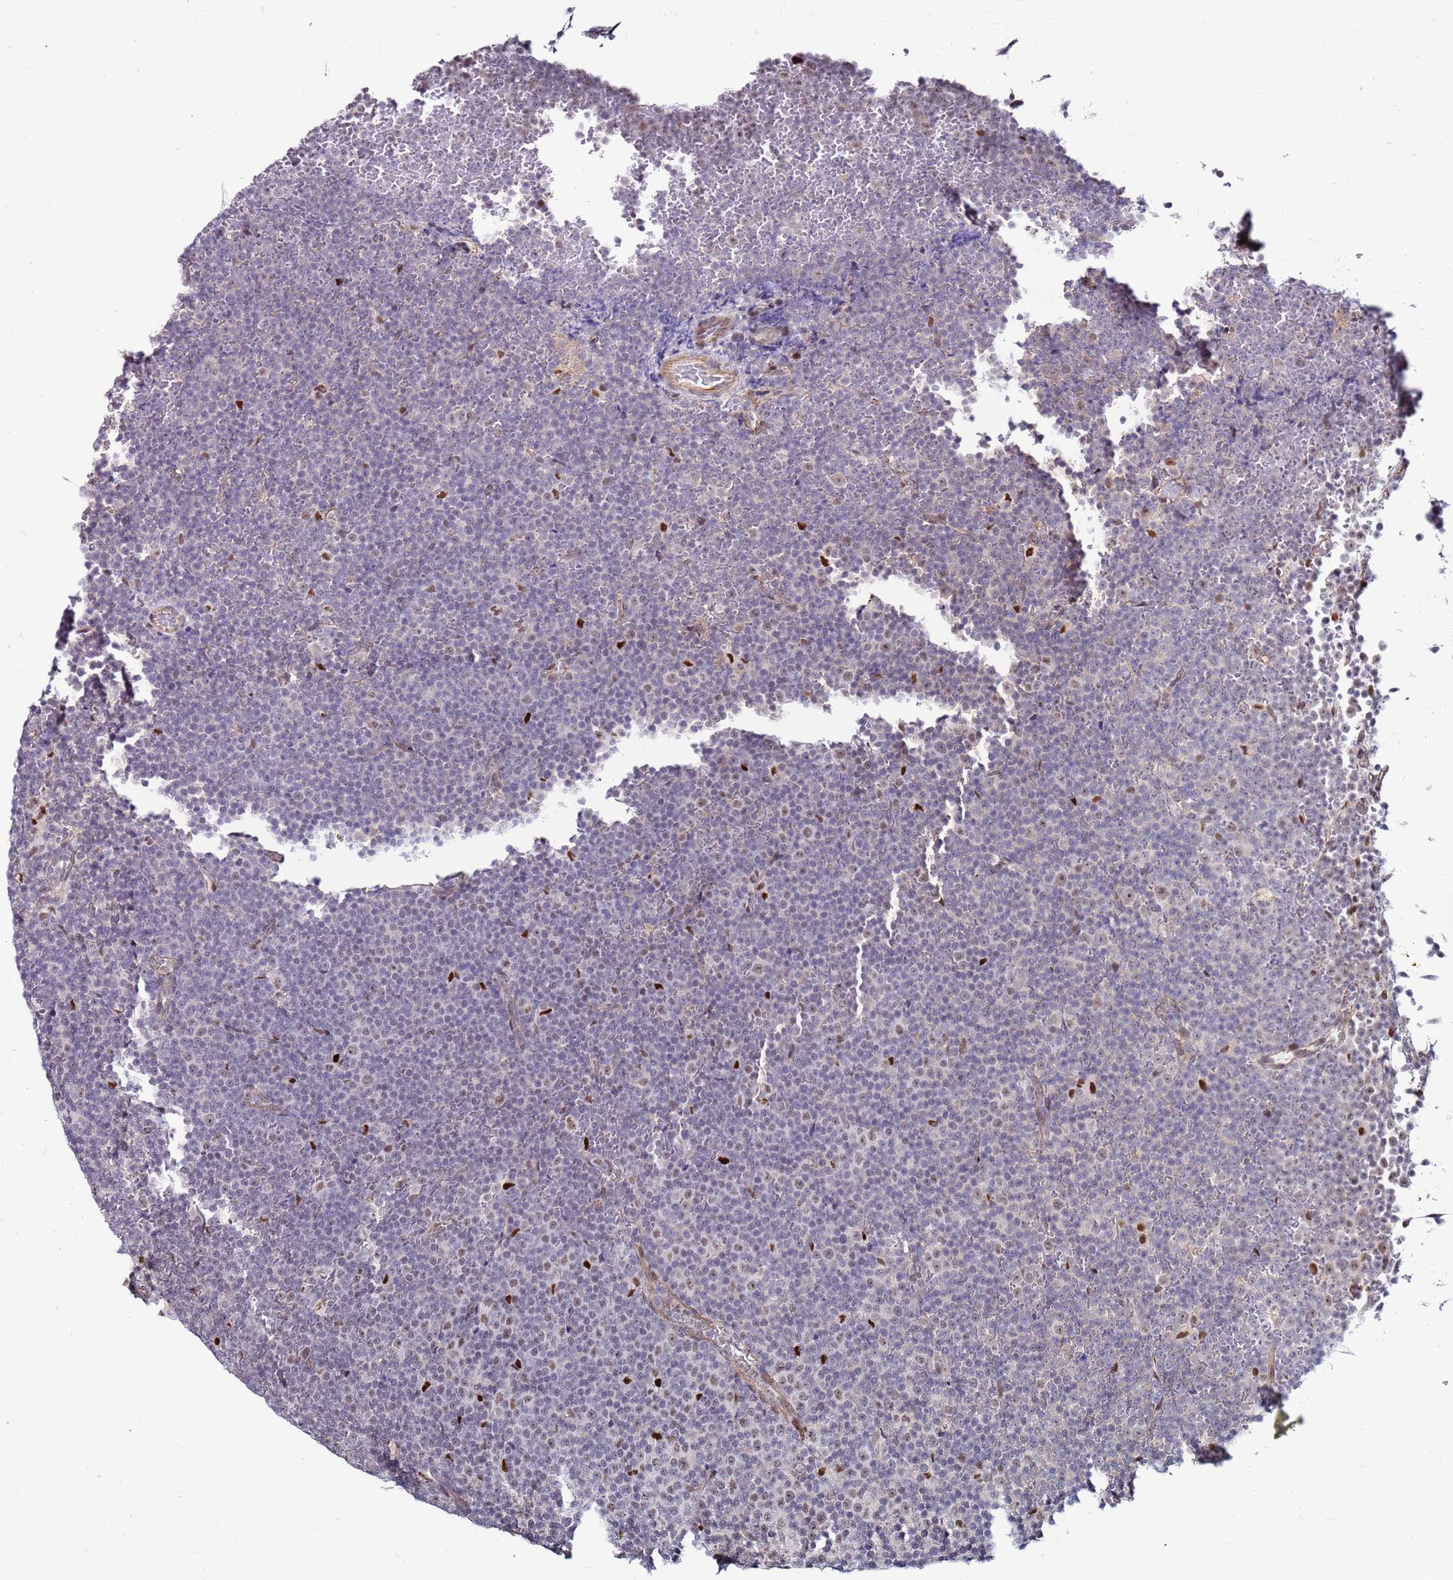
{"staining": {"intensity": "negative", "quantity": "none", "location": "none"}, "tissue": "lymphoma", "cell_type": "Tumor cells", "image_type": "cancer", "snomed": [{"axis": "morphology", "description": "Malignant lymphoma, non-Hodgkin's type, Low grade"}, {"axis": "topography", "description": "Lymph node"}], "caption": "Tumor cells are negative for protein expression in human lymphoma.", "gene": "KPNA4", "patient": {"sex": "female", "age": 67}}